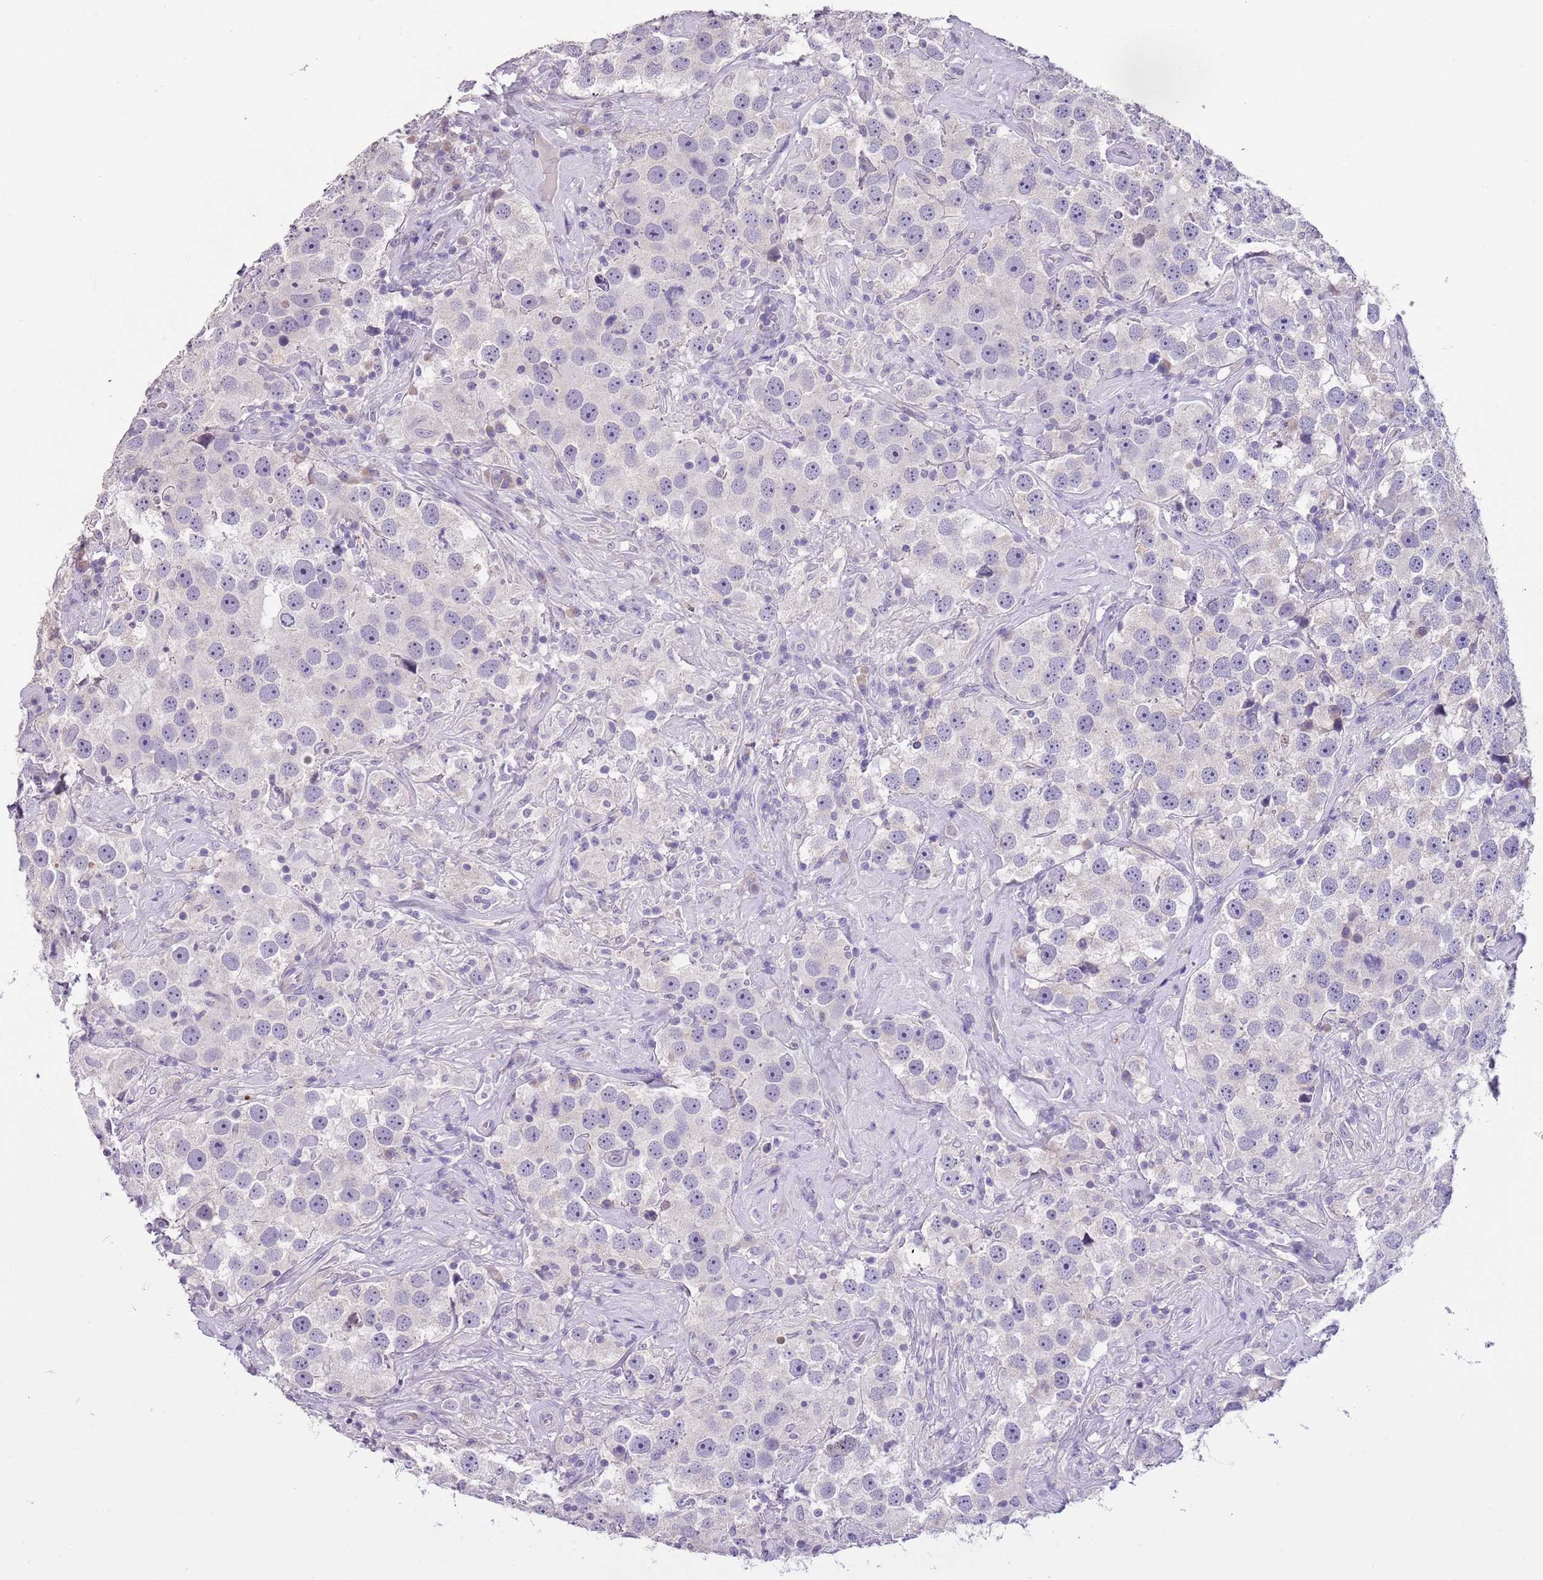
{"staining": {"intensity": "negative", "quantity": "none", "location": "none"}, "tissue": "testis cancer", "cell_type": "Tumor cells", "image_type": "cancer", "snomed": [{"axis": "morphology", "description": "Seminoma, NOS"}, {"axis": "topography", "description": "Testis"}], "caption": "DAB (3,3'-diaminobenzidine) immunohistochemical staining of human testis cancer exhibits no significant positivity in tumor cells.", "gene": "SLC35E3", "patient": {"sex": "male", "age": 49}}